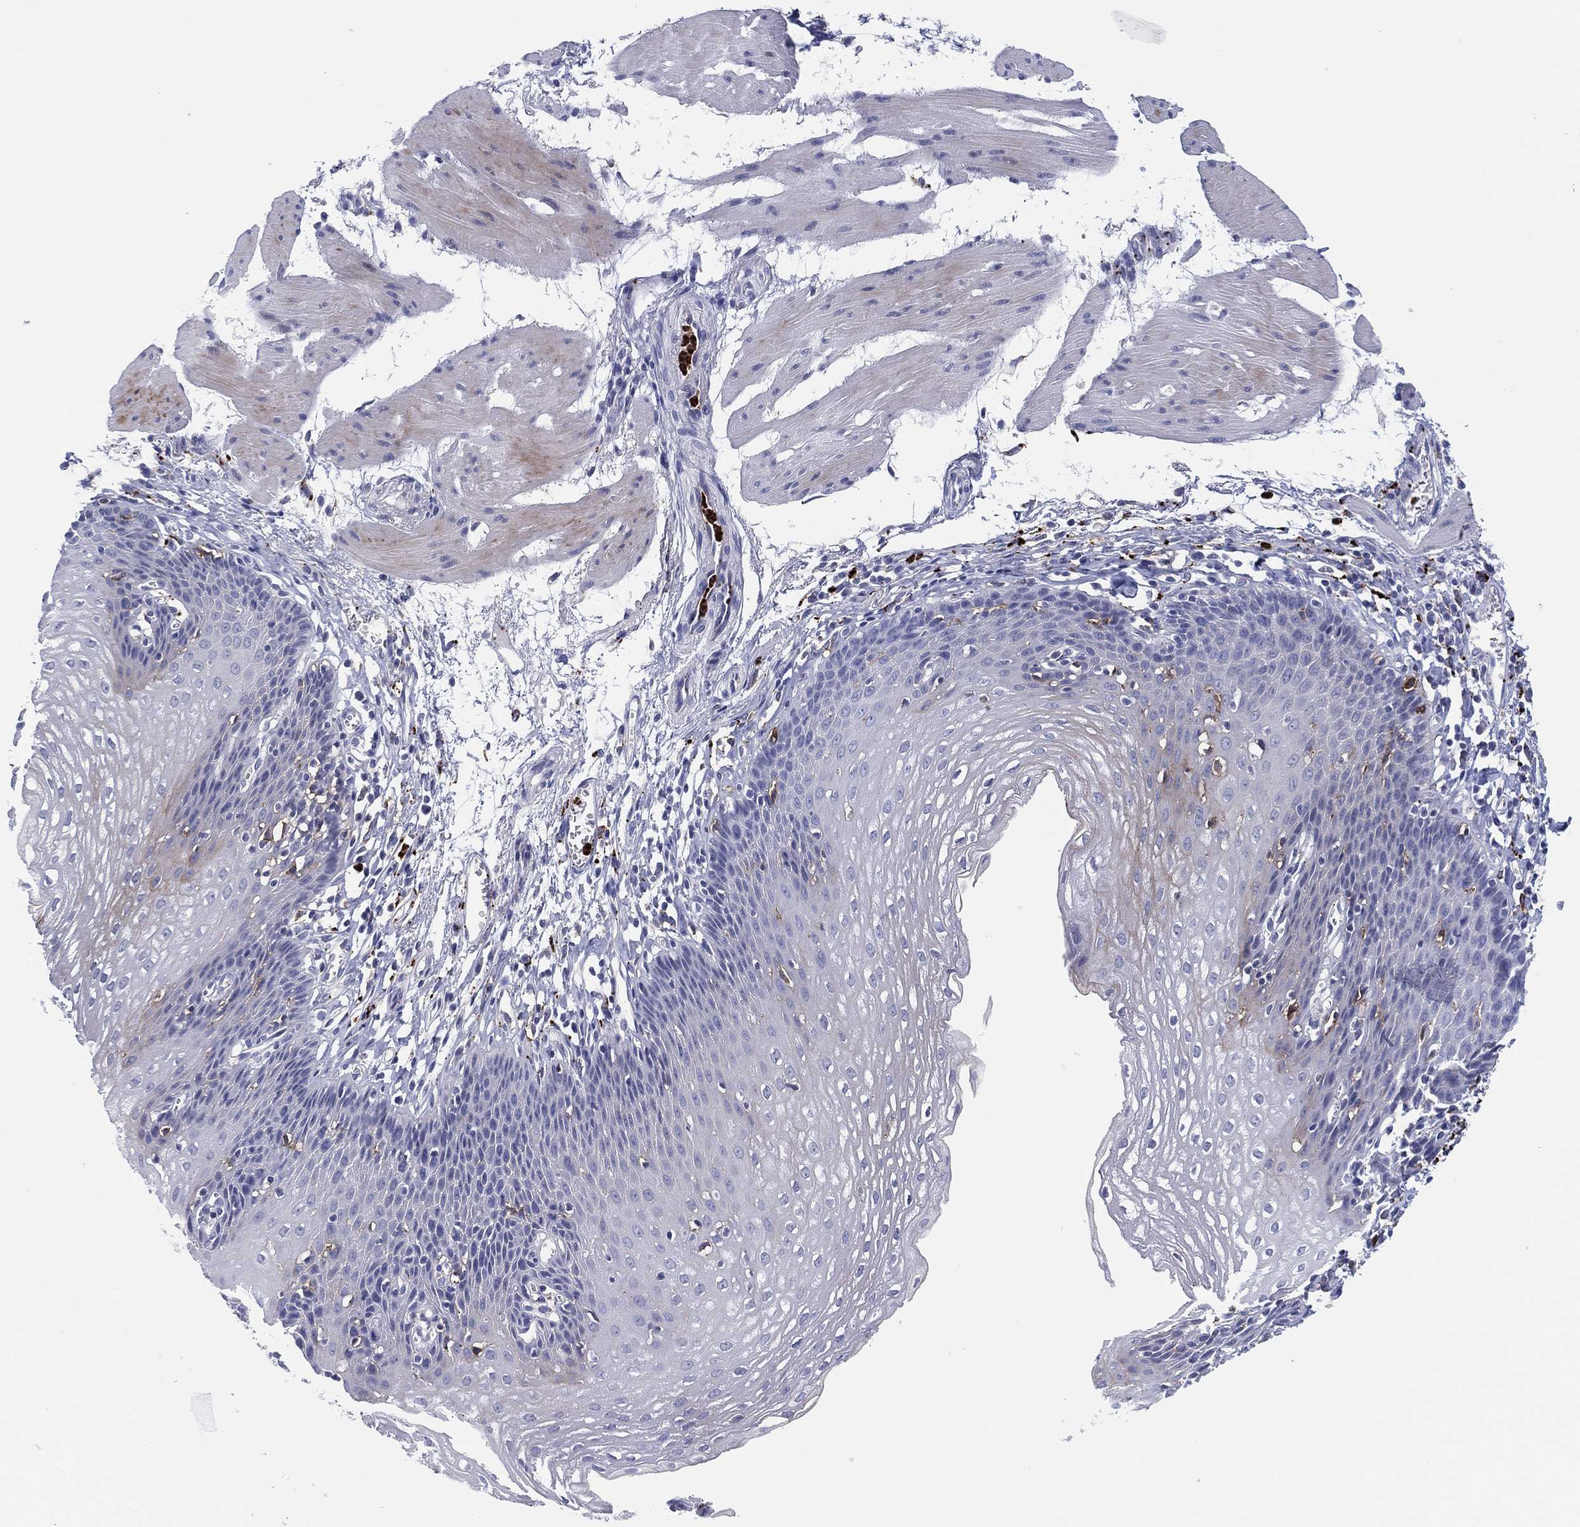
{"staining": {"intensity": "negative", "quantity": "none", "location": "none"}, "tissue": "esophagus", "cell_type": "Squamous epithelial cells", "image_type": "normal", "snomed": [{"axis": "morphology", "description": "Normal tissue, NOS"}, {"axis": "topography", "description": "Esophagus"}], "caption": "High power microscopy photomicrograph of an immunohistochemistry histopathology image of benign esophagus, revealing no significant positivity in squamous epithelial cells.", "gene": "PLAC8", "patient": {"sex": "female", "age": 64}}